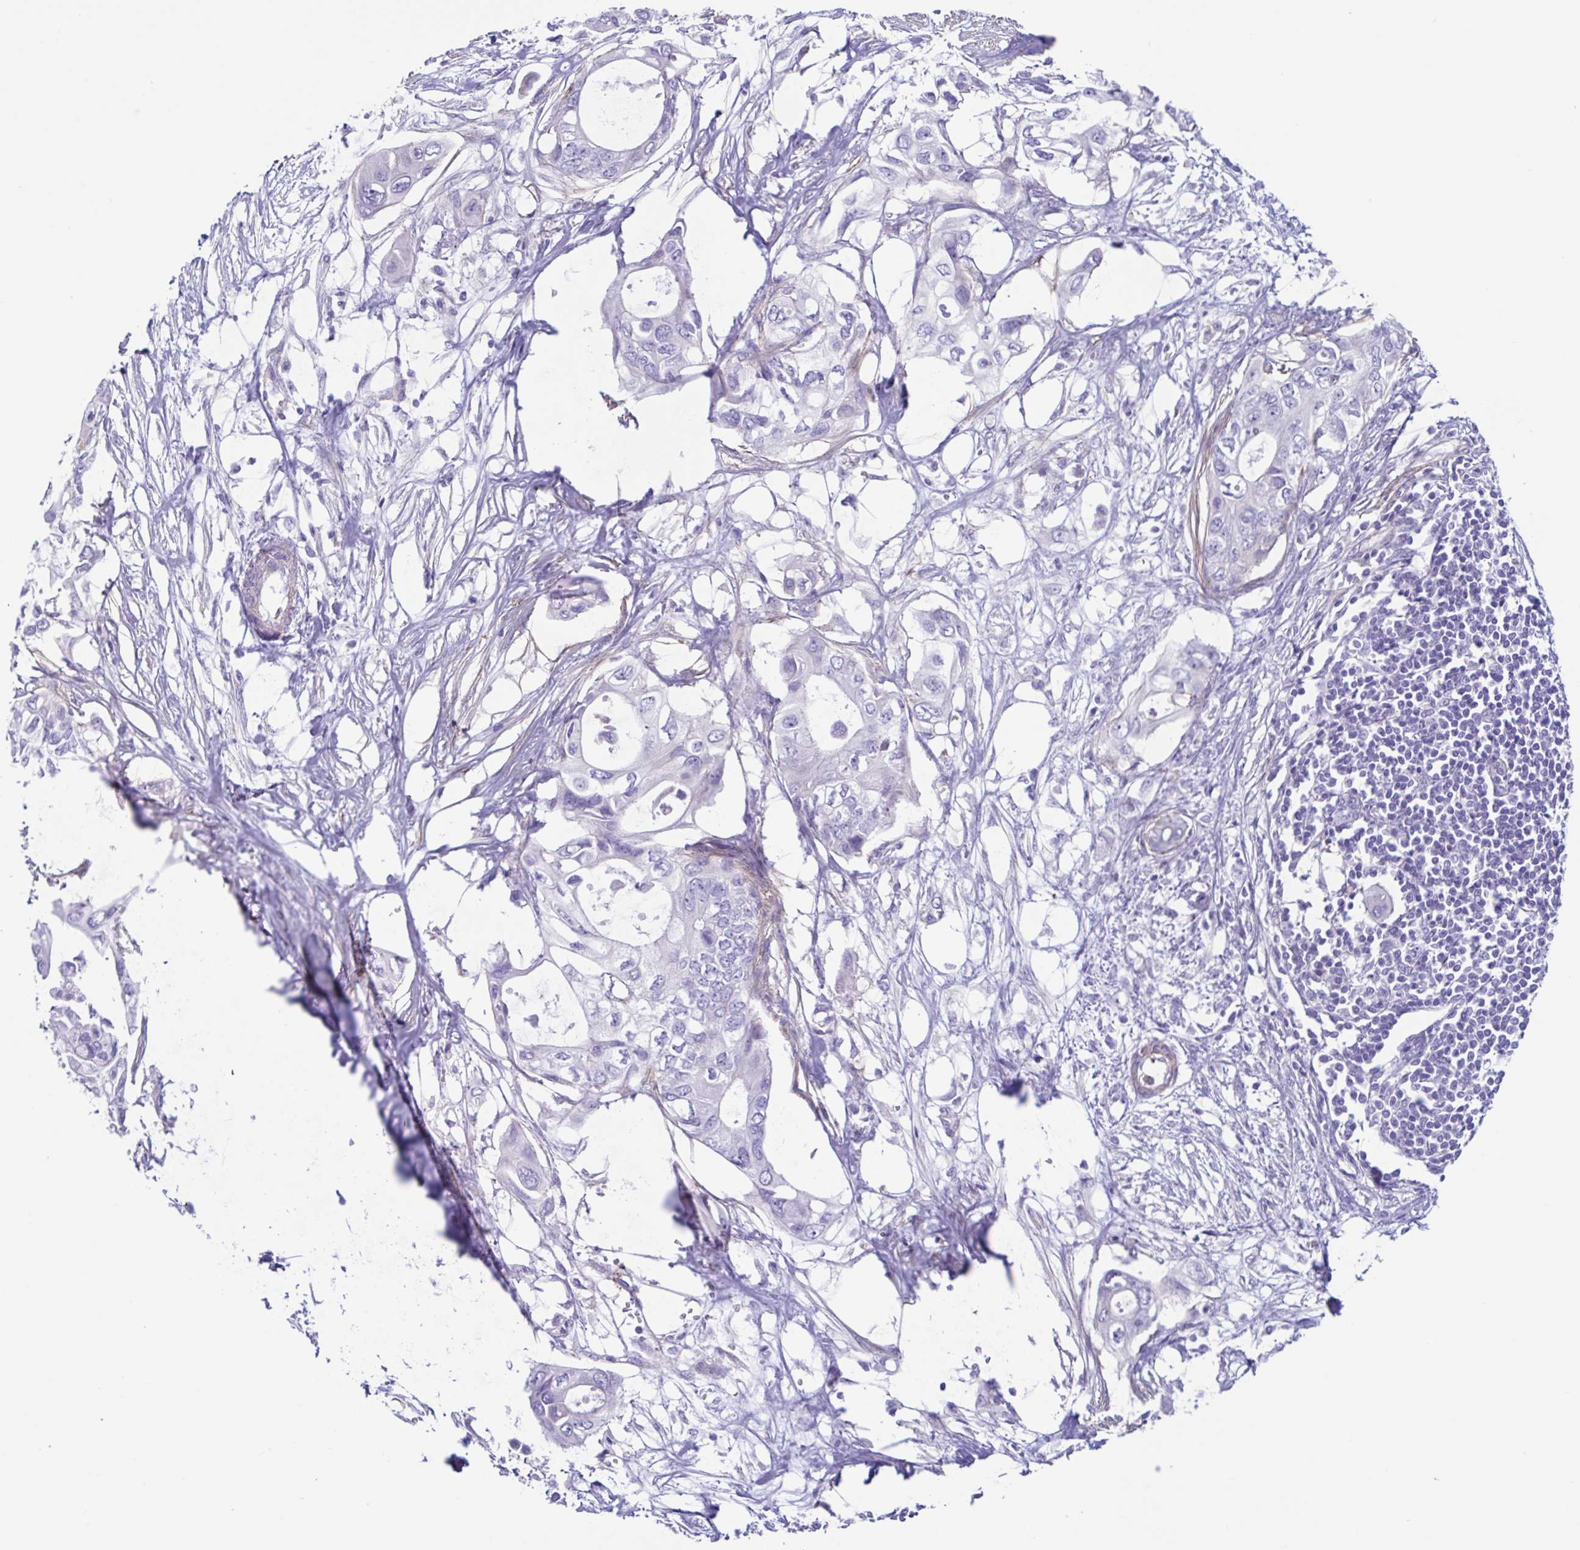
{"staining": {"intensity": "negative", "quantity": "none", "location": "none"}, "tissue": "pancreatic cancer", "cell_type": "Tumor cells", "image_type": "cancer", "snomed": [{"axis": "morphology", "description": "Adenocarcinoma, NOS"}, {"axis": "topography", "description": "Pancreas"}], "caption": "The immunohistochemistry (IHC) photomicrograph has no significant staining in tumor cells of adenocarcinoma (pancreatic) tissue.", "gene": "CYP11B1", "patient": {"sex": "female", "age": 63}}